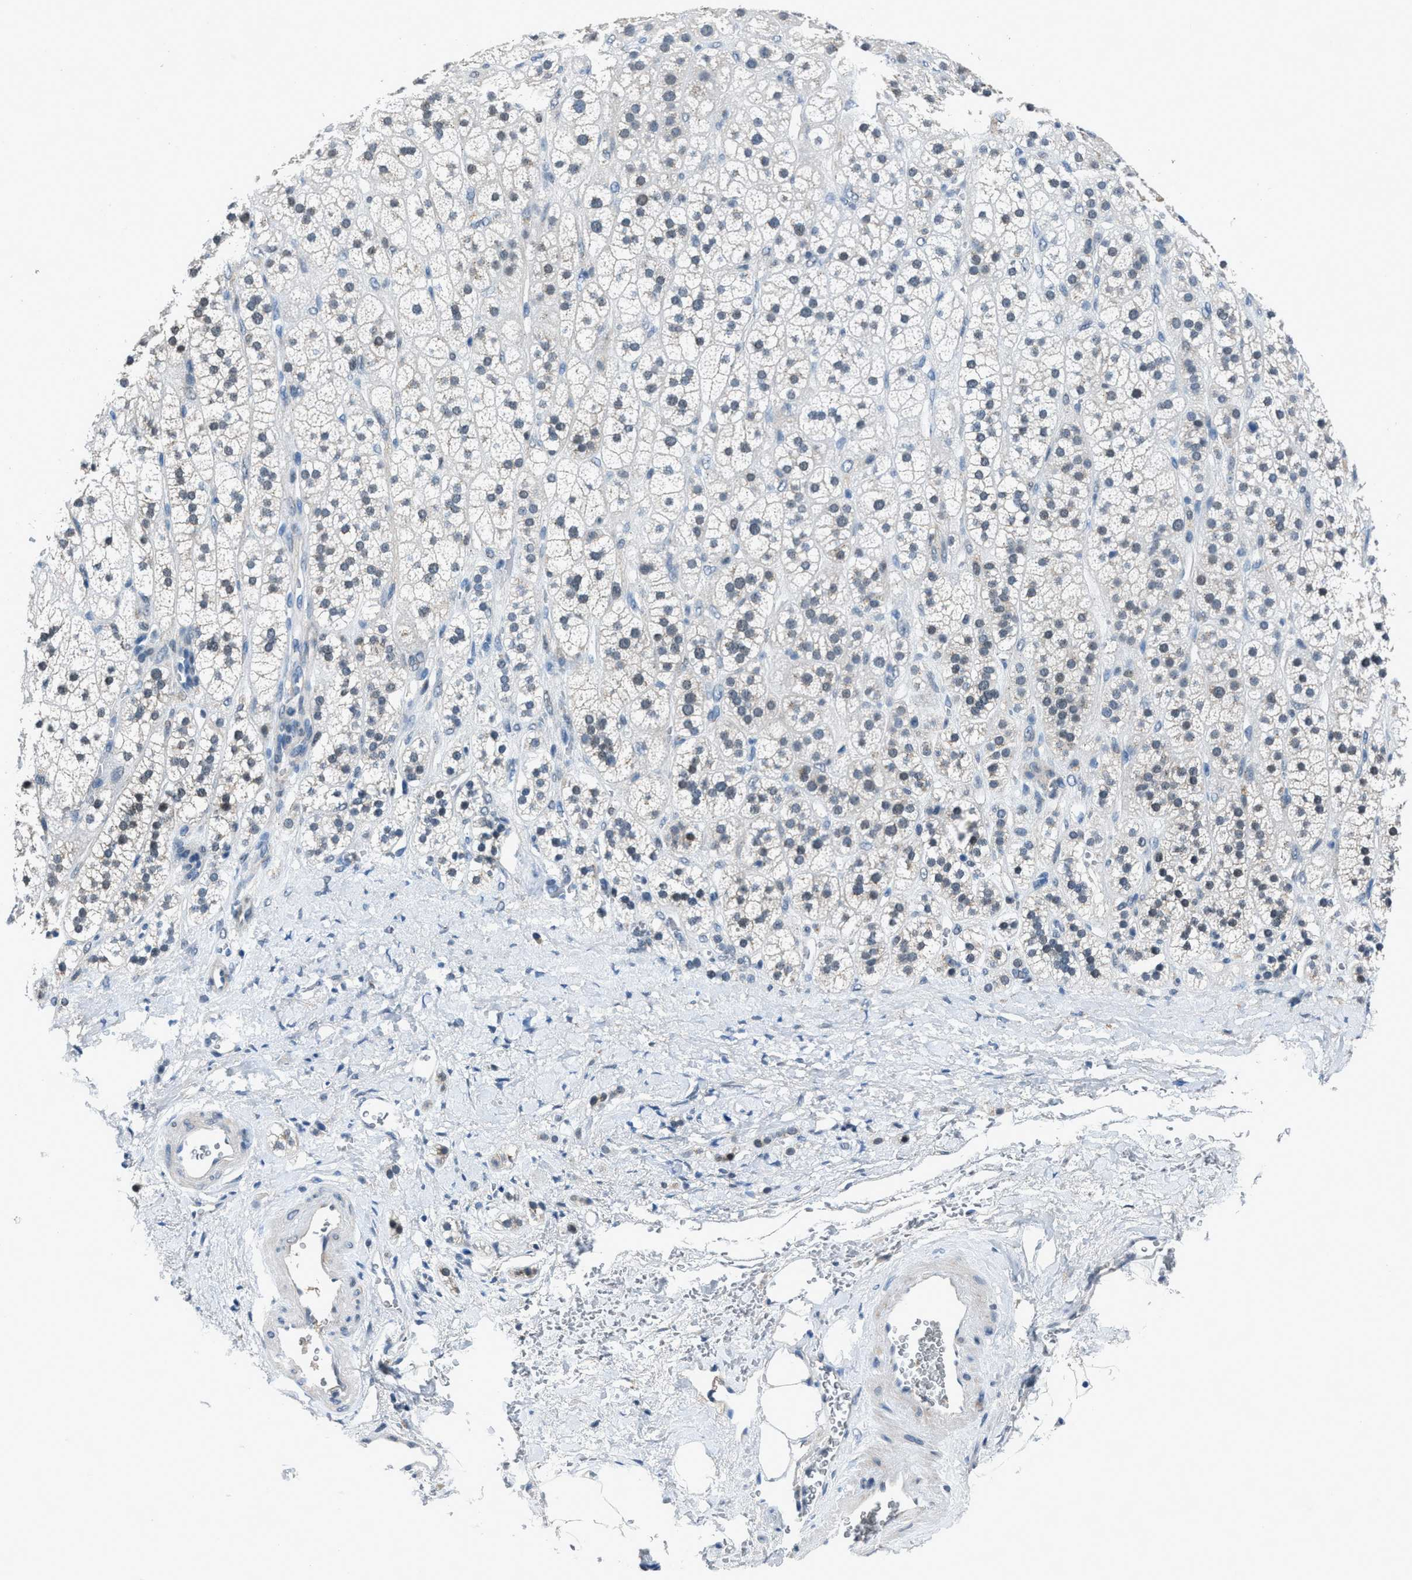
{"staining": {"intensity": "moderate", "quantity": "25%-75%", "location": "cytoplasmic/membranous,nuclear"}, "tissue": "adrenal gland", "cell_type": "Glandular cells", "image_type": "normal", "snomed": [{"axis": "morphology", "description": "Normal tissue, NOS"}, {"axis": "topography", "description": "Adrenal gland"}], "caption": "This image displays immunohistochemistry staining of benign adrenal gland, with medium moderate cytoplasmic/membranous,nuclear staining in approximately 25%-75% of glandular cells.", "gene": "DUSP19", "patient": {"sex": "male", "age": 56}}